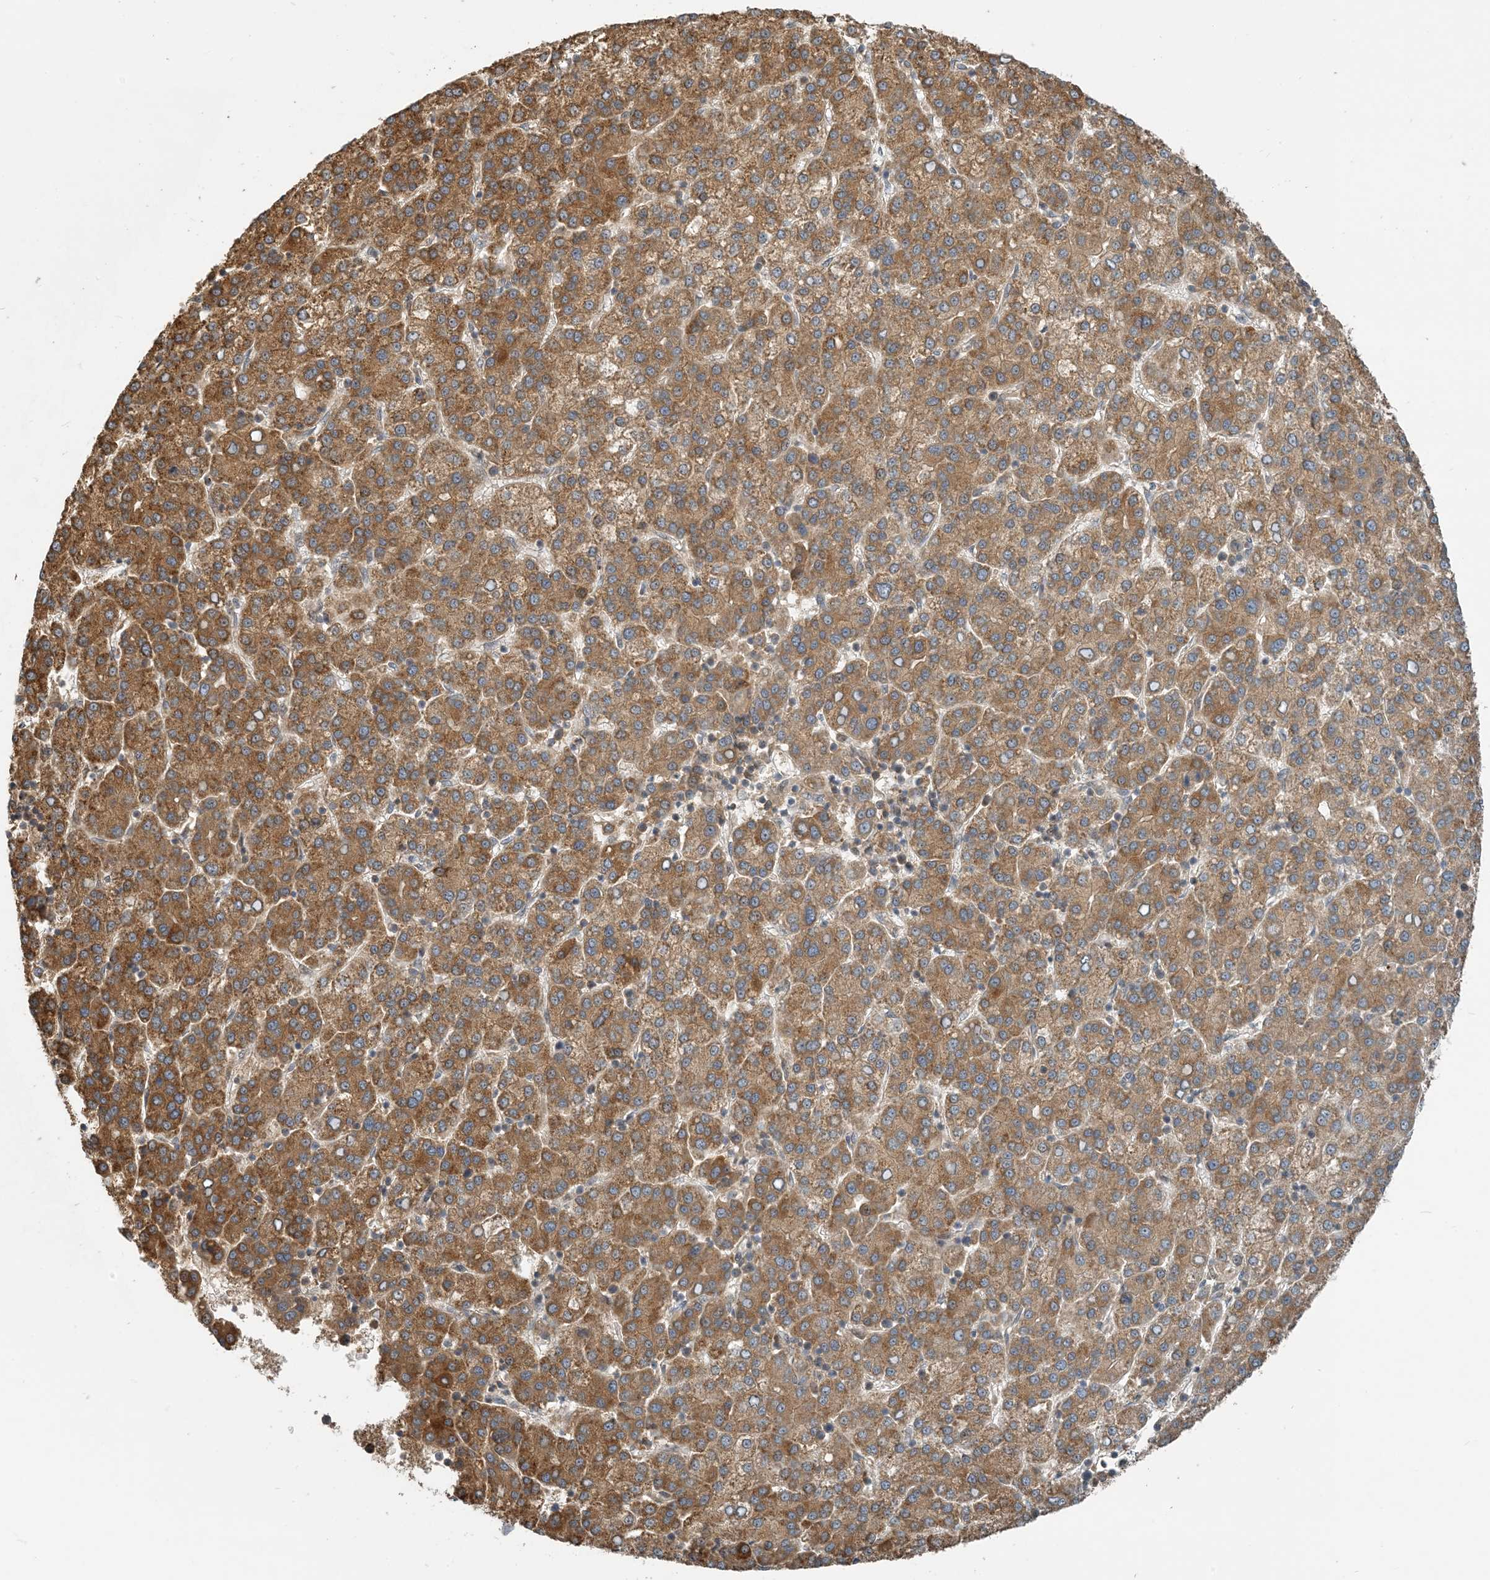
{"staining": {"intensity": "moderate", "quantity": ">75%", "location": "cytoplasmic/membranous"}, "tissue": "liver cancer", "cell_type": "Tumor cells", "image_type": "cancer", "snomed": [{"axis": "morphology", "description": "Carcinoma, Hepatocellular, NOS"}, {"axis": "topography", "description": "Liver"}], "caption": "Brown immunohistochemical staining in human liver hepatocellular carcinoma demonstrates moderate cytoplasmic/membranous staining in about >75% of tumor cells.", "gene": "ZBTB3", "patient": {"sex": "female", "age": 58}}